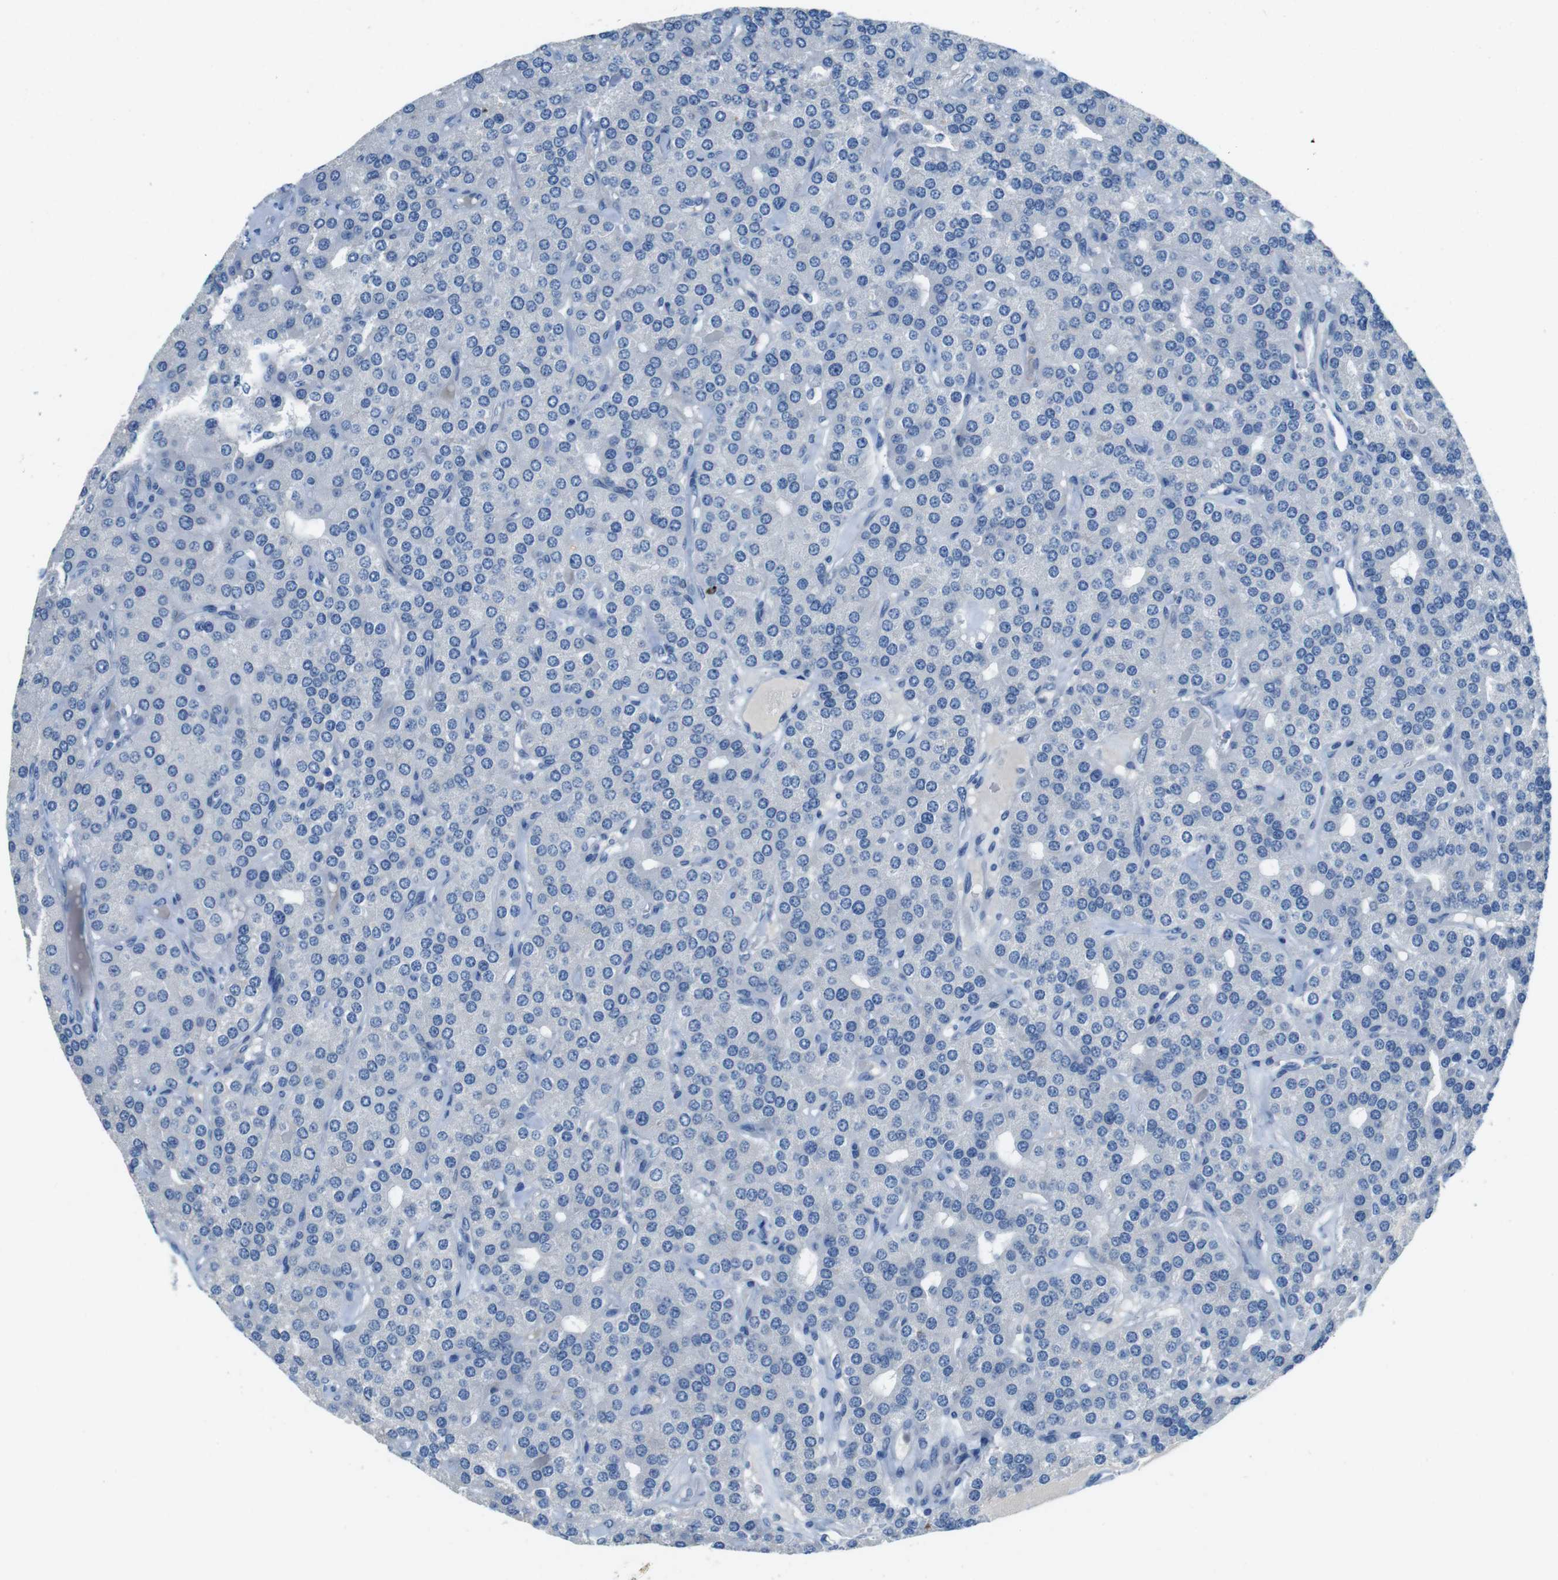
{"staining": {"intensity": "negative", "quantity": "none", "location": "none"}, "tissue": "parathyroid gland", "cell_type": "Glandular cells", "image_type": "normal", "snomed": [{"axis": "morphology", "description": "Normal tissue, NOS"}, {"axis": "morphology", "description": "Adenoma, NOS"}, {"axis": "topography", "description": "Parathyroid gland"}], "caption": "Immunohistochemistry of benign human parathyroid gland displays no staining in glandular cells.", "gene": "SLC35A3", "patient": {"sex": "female", "age": 86}}